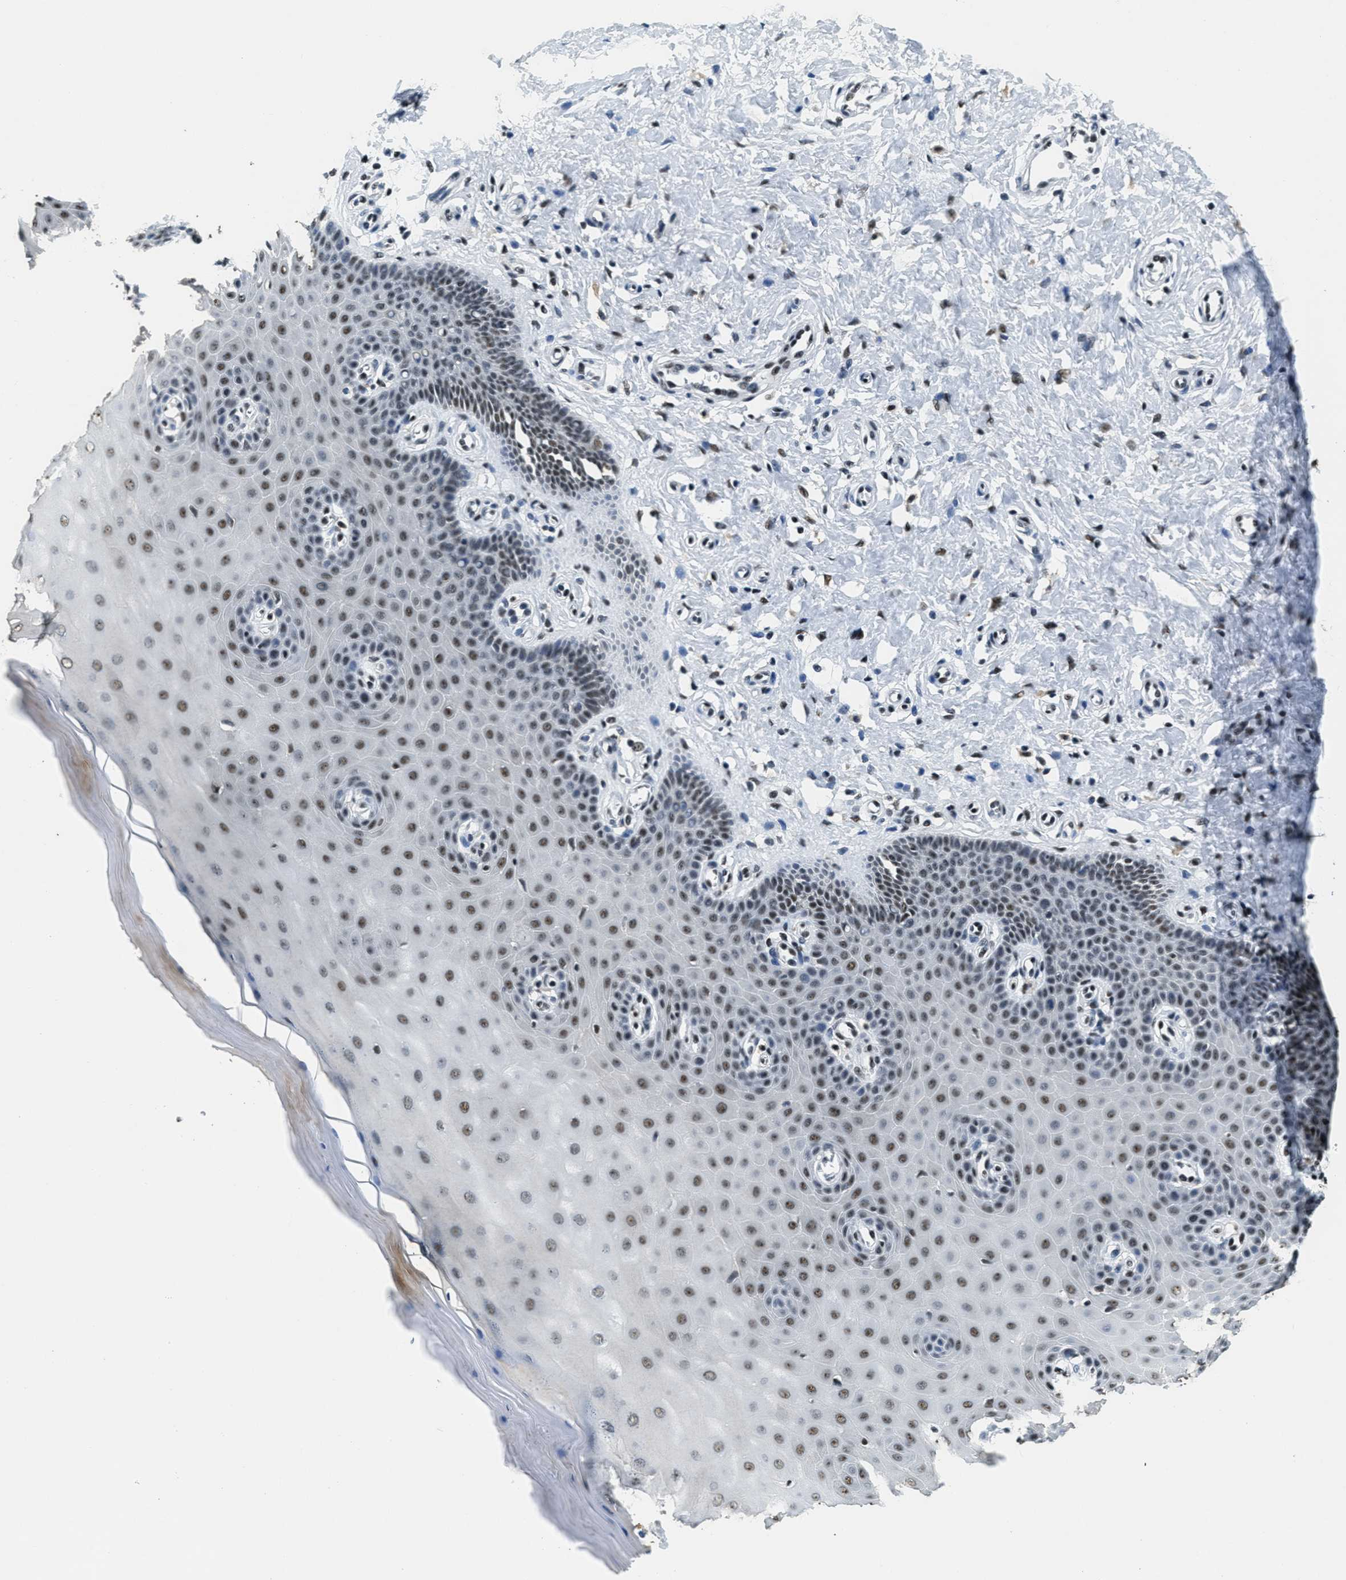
{"staining": {"intensity": "strong", "quantity": ">75%", "location": "nuclear"}, "tissue": "cervix", "cell_type": "Glandular cells", "image_type": "normal", "snomed": [{"axis": "morphology", "description": "Normal tissue, NOS"}, {"axis": "topography", "description": "Cervix"}], "caption": "Glandular cells demonstrate high levels of strong nuclear expression in about >75% of cells in benign human cervix.", "gene": "SSB", "patient": {"sex": "female", "age": 55}}